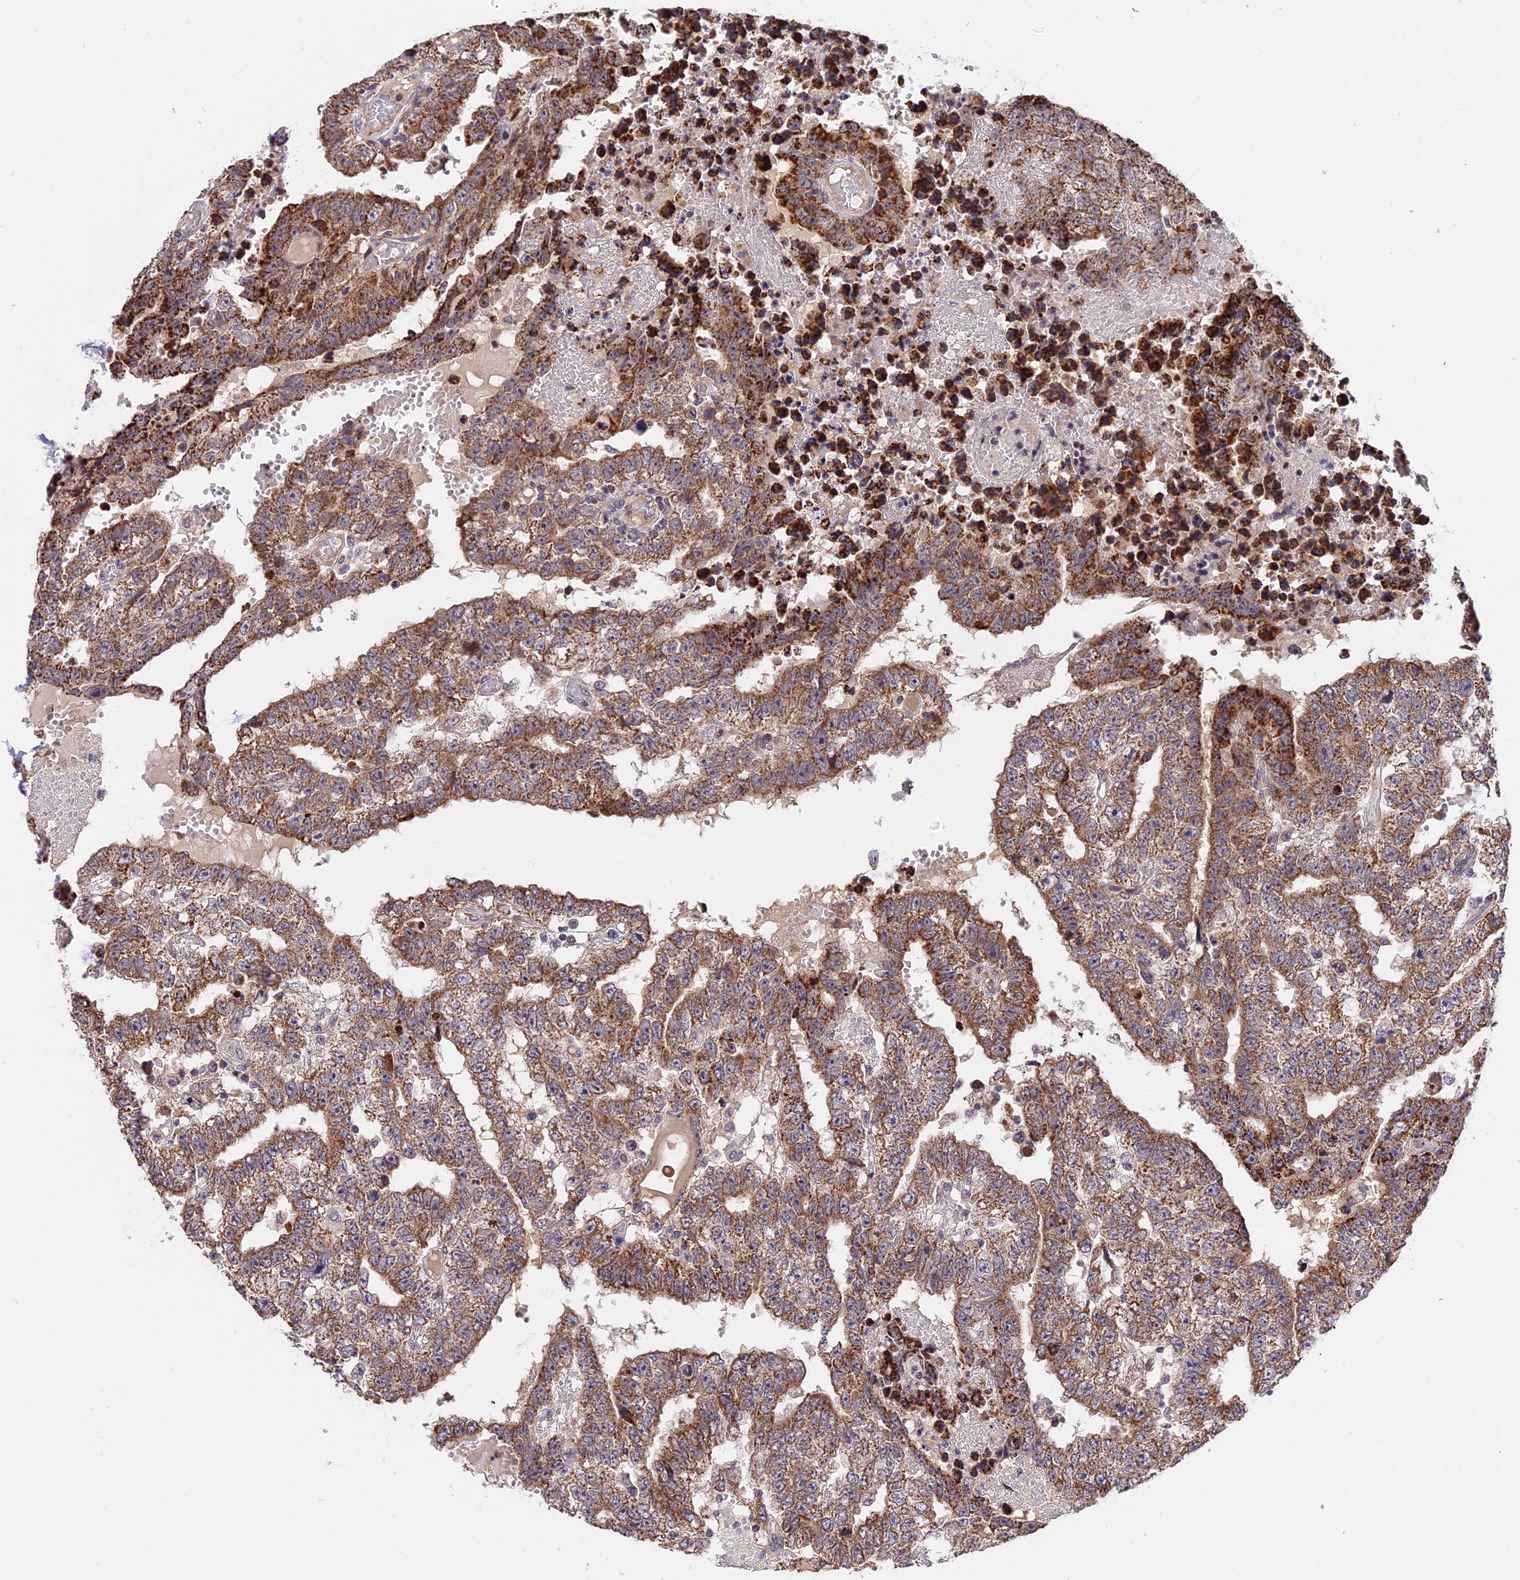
{"staining": {"intensity": "moderate", "quantity": ">75%", "location": "cytoplasmic/membranous"}, "tissue": "testis cancer", "cell_type": "Tumor cells", "image_type": "cancer", "snomed": [{"axis": "morphology", "description": "Carcinoma, Embryonal, NOS"}, {"axis": "topography", "description": "Testis"}], "caption": "This photomicrograph displays testis cancer (embryonal carcinoma) stained with IHC to label a protein in brown. The cytoplasmic/membranous of tumor cells show moderate positivity for the protein. Nuclei are counter-stained blue.", "gene": "RERGL", "patient": {"sex": "male", "age": 25}}